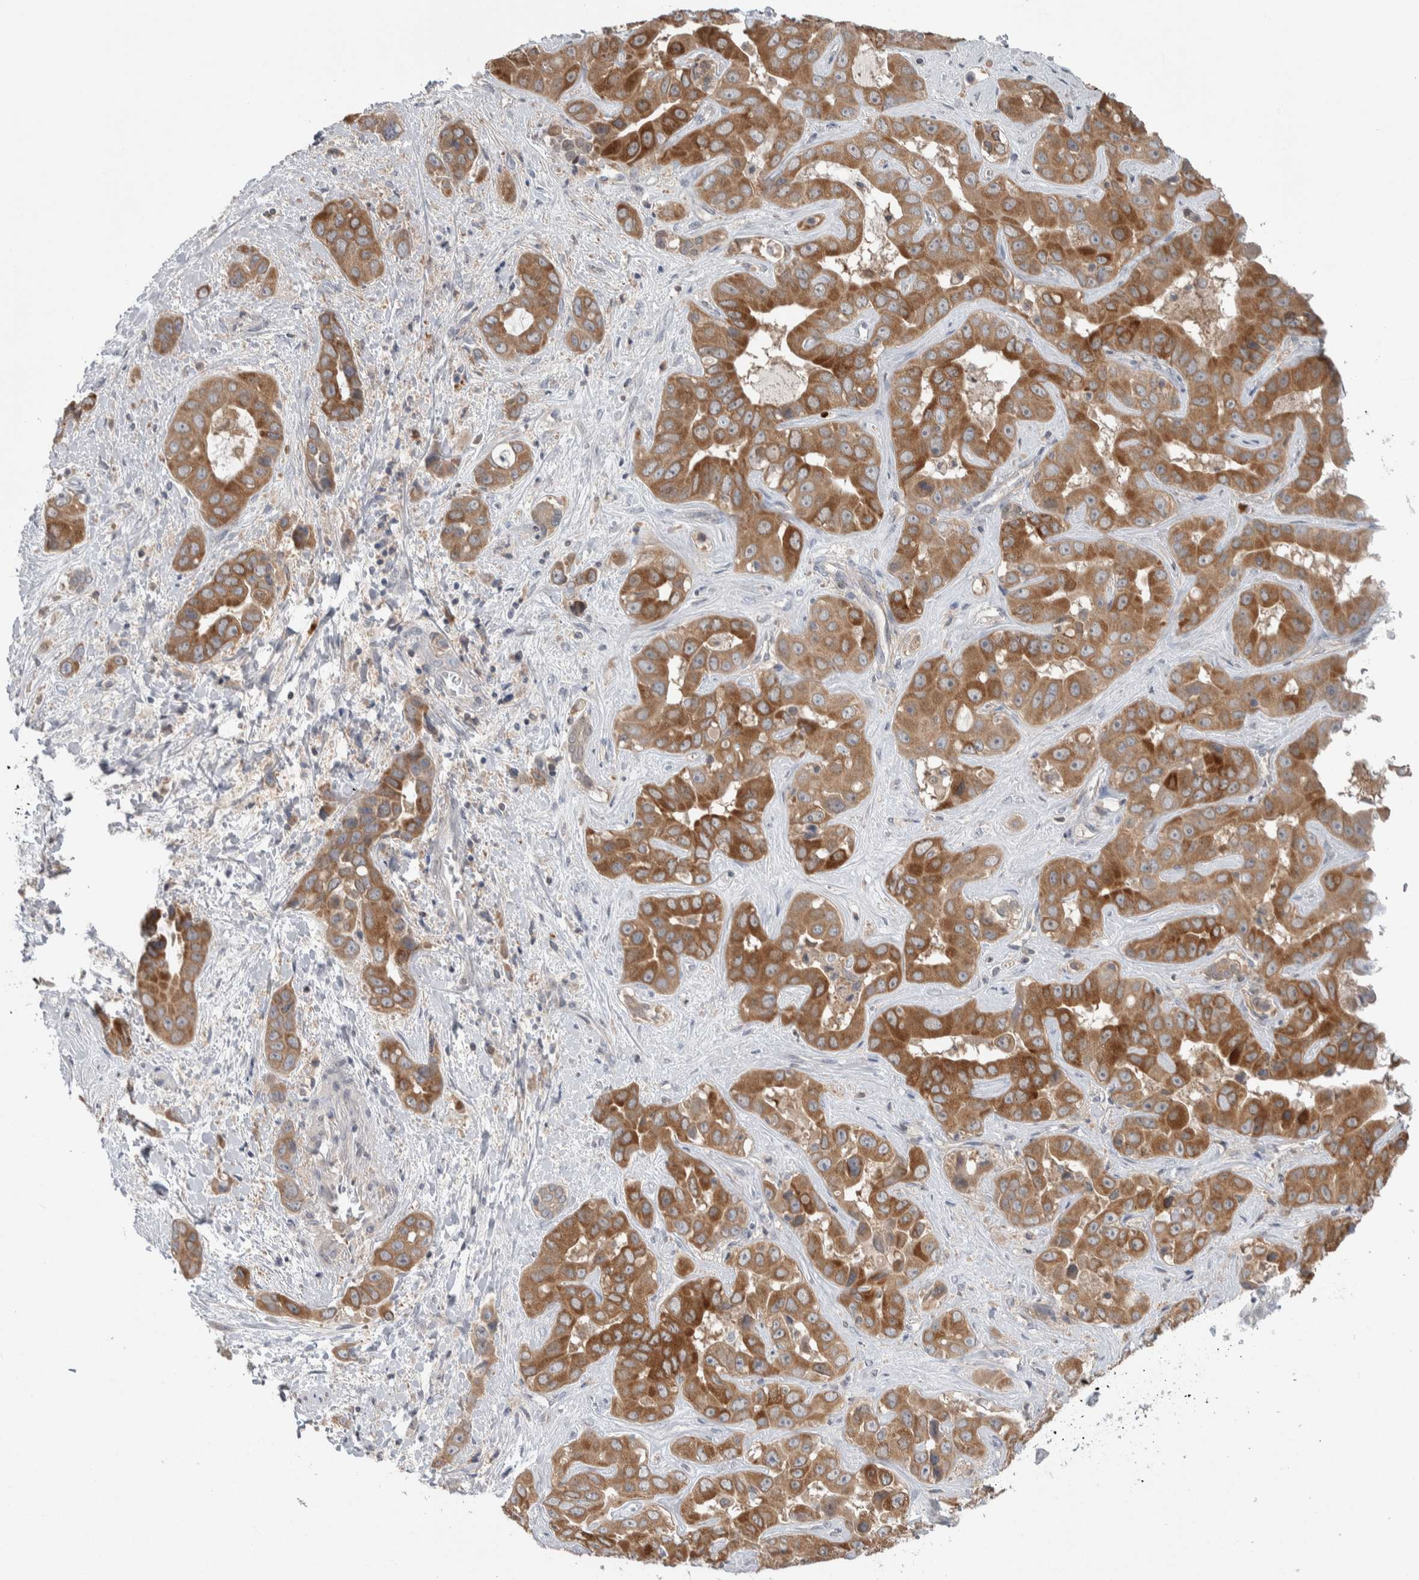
{"staining": {"intensity": "moderate", "quantity": ">75%", "location": "cytoplasmic/membranous"}, "tissue": "liver cancer", "cell_type": "Tumor cells", "image_type": "cancer", "snomed": [{"axis": "morphology", "description": "Cholangiocarcinoma"}, {"axis": "topography", "description": "Liver"}], "caption": "Immunohistochemical staining of liver cancer demonstrates moderate cytoplasmic/membranous protein positivity in approximately >75% of tumor cells.", "gene": "HTATIP2", "patient": {"sex": "female", "age": 52}}